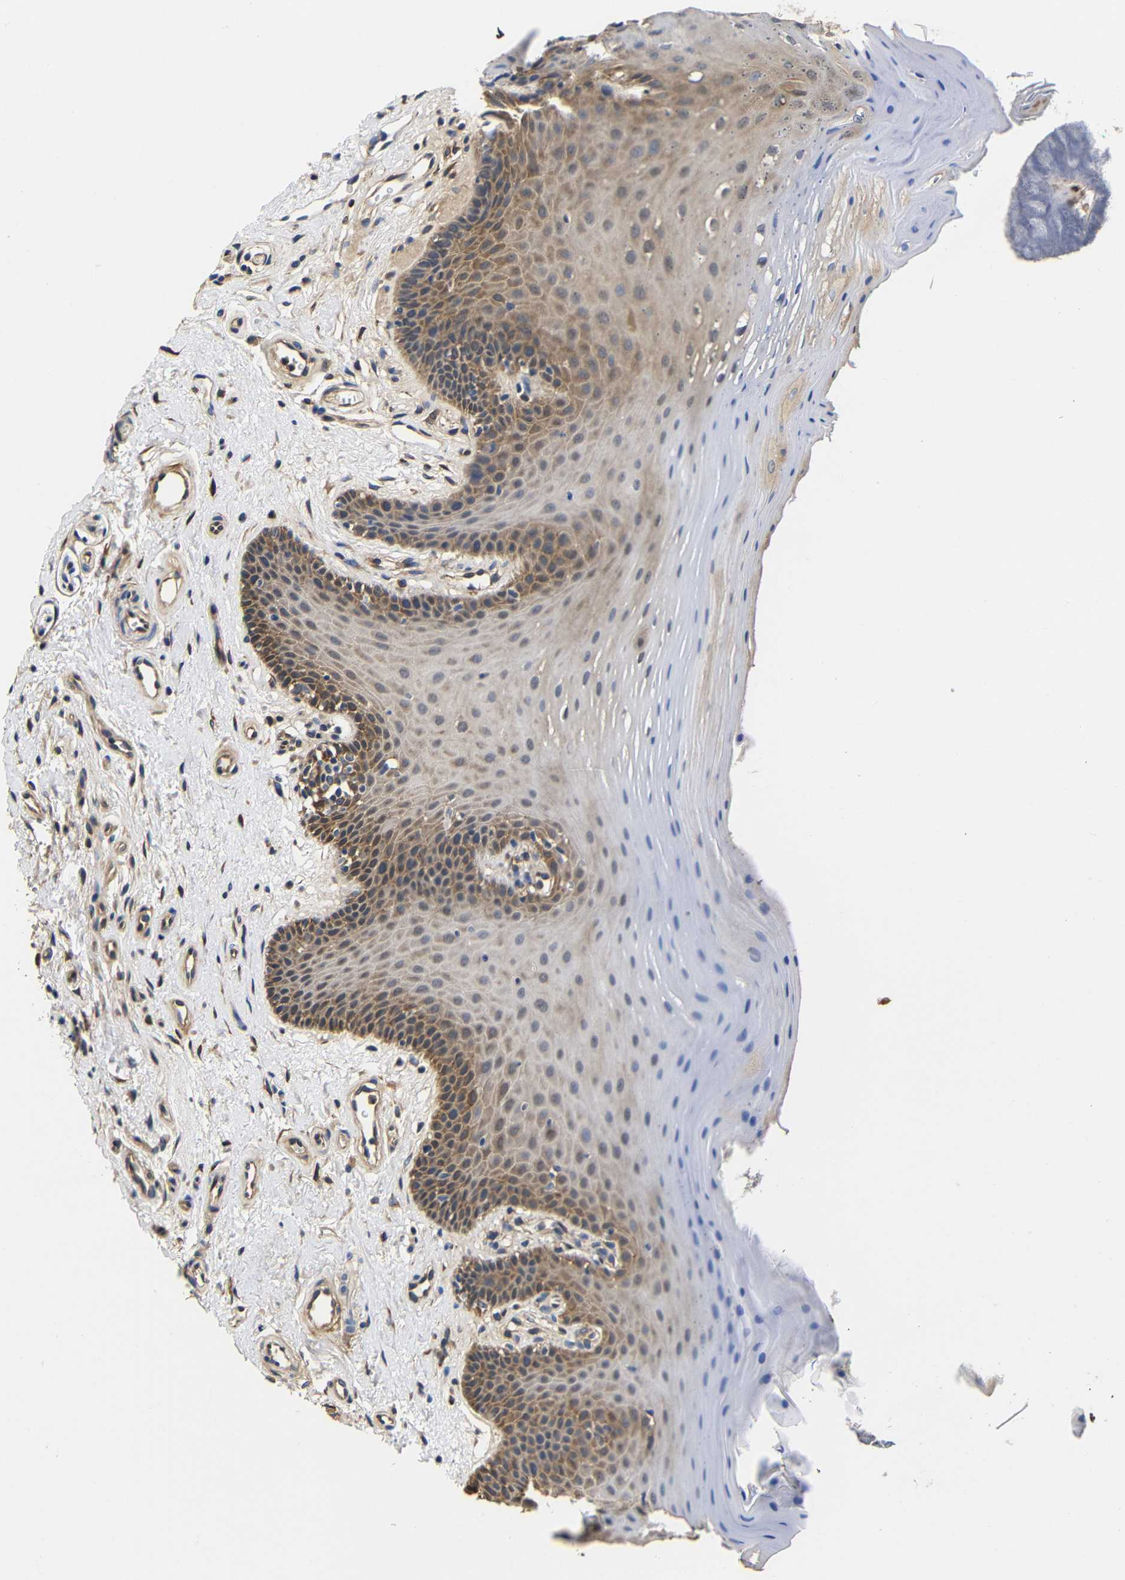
{"staining": {"intensity": "moderate", "quantity": ">75%", "location": "cytoplasmic/membranous"}, "tissue": "oral mucosa", "cell_type": "Squamous epithelial cells", "image_type": "normal", "snomed": [{"axis": "morphology", "description": "Normal tissue, NOS"}, {"axis": "topography", "description": "Skeletal muscle"}, {"axis": "topography", "description": "Oral tissue"}], "caption": "The image demonstrates staining of normal oral mucosa, revealing moderate cytoplasmic/membranous protein staining (brown color) within squamous epithelial cells.", "gene": "LRRCC1", "patient": {"sex": "male", "age": 58}}